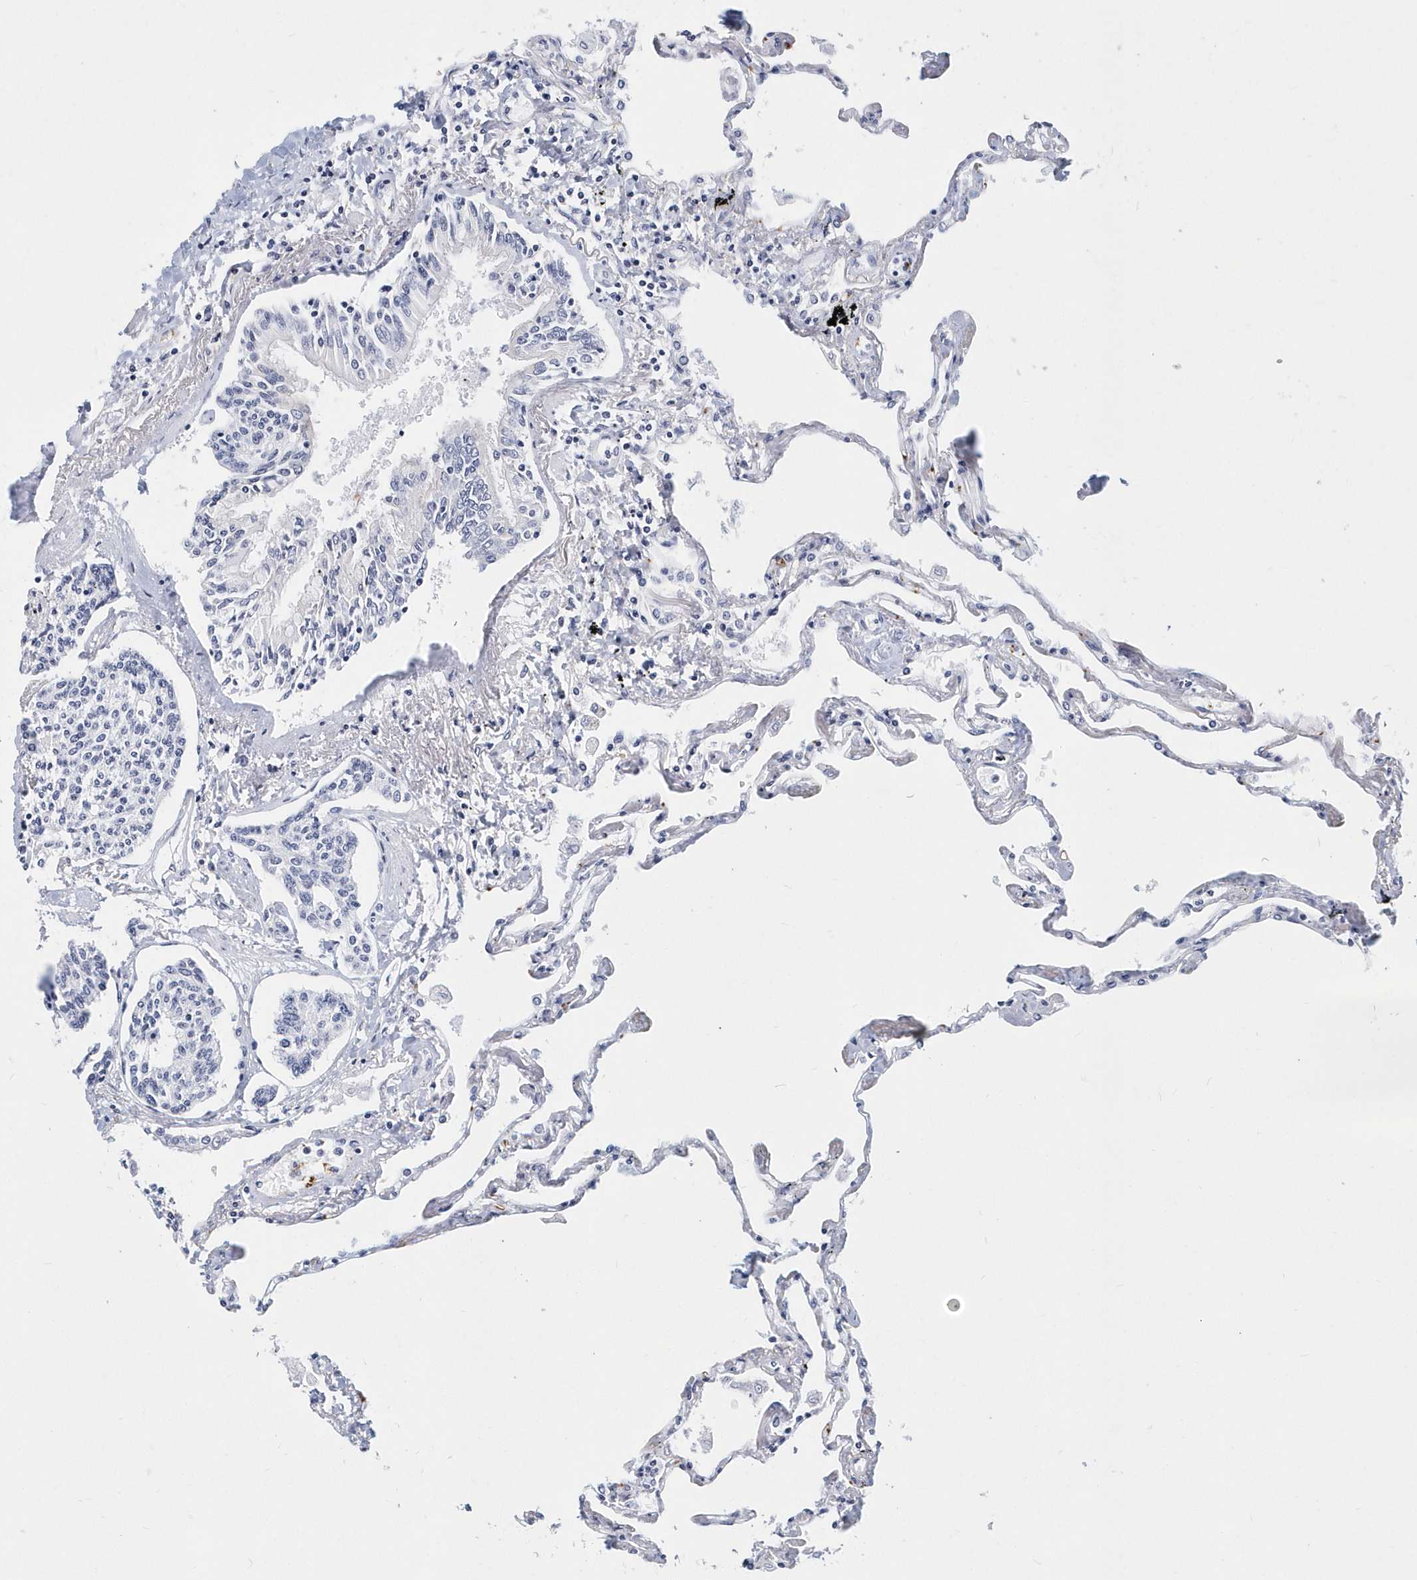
{"staining": {"intensity": "negative", "quantity": "none", "location": "none"}, "tissue": "lung", "cell_type": "Alveolar cells", "image_type": "normal", "snomed": [{"axis": "morphology", "description": "Normal tissue, NOS"}, {"axis": "topography", "description": "Lung"}], "caption": "High power microscopy image of an IHC photomicrograph of benign lung, revealing no significant staining in alveolar cells.", "gene": "ITGA2B", "patient": {"sex": "female", "age": 67}}